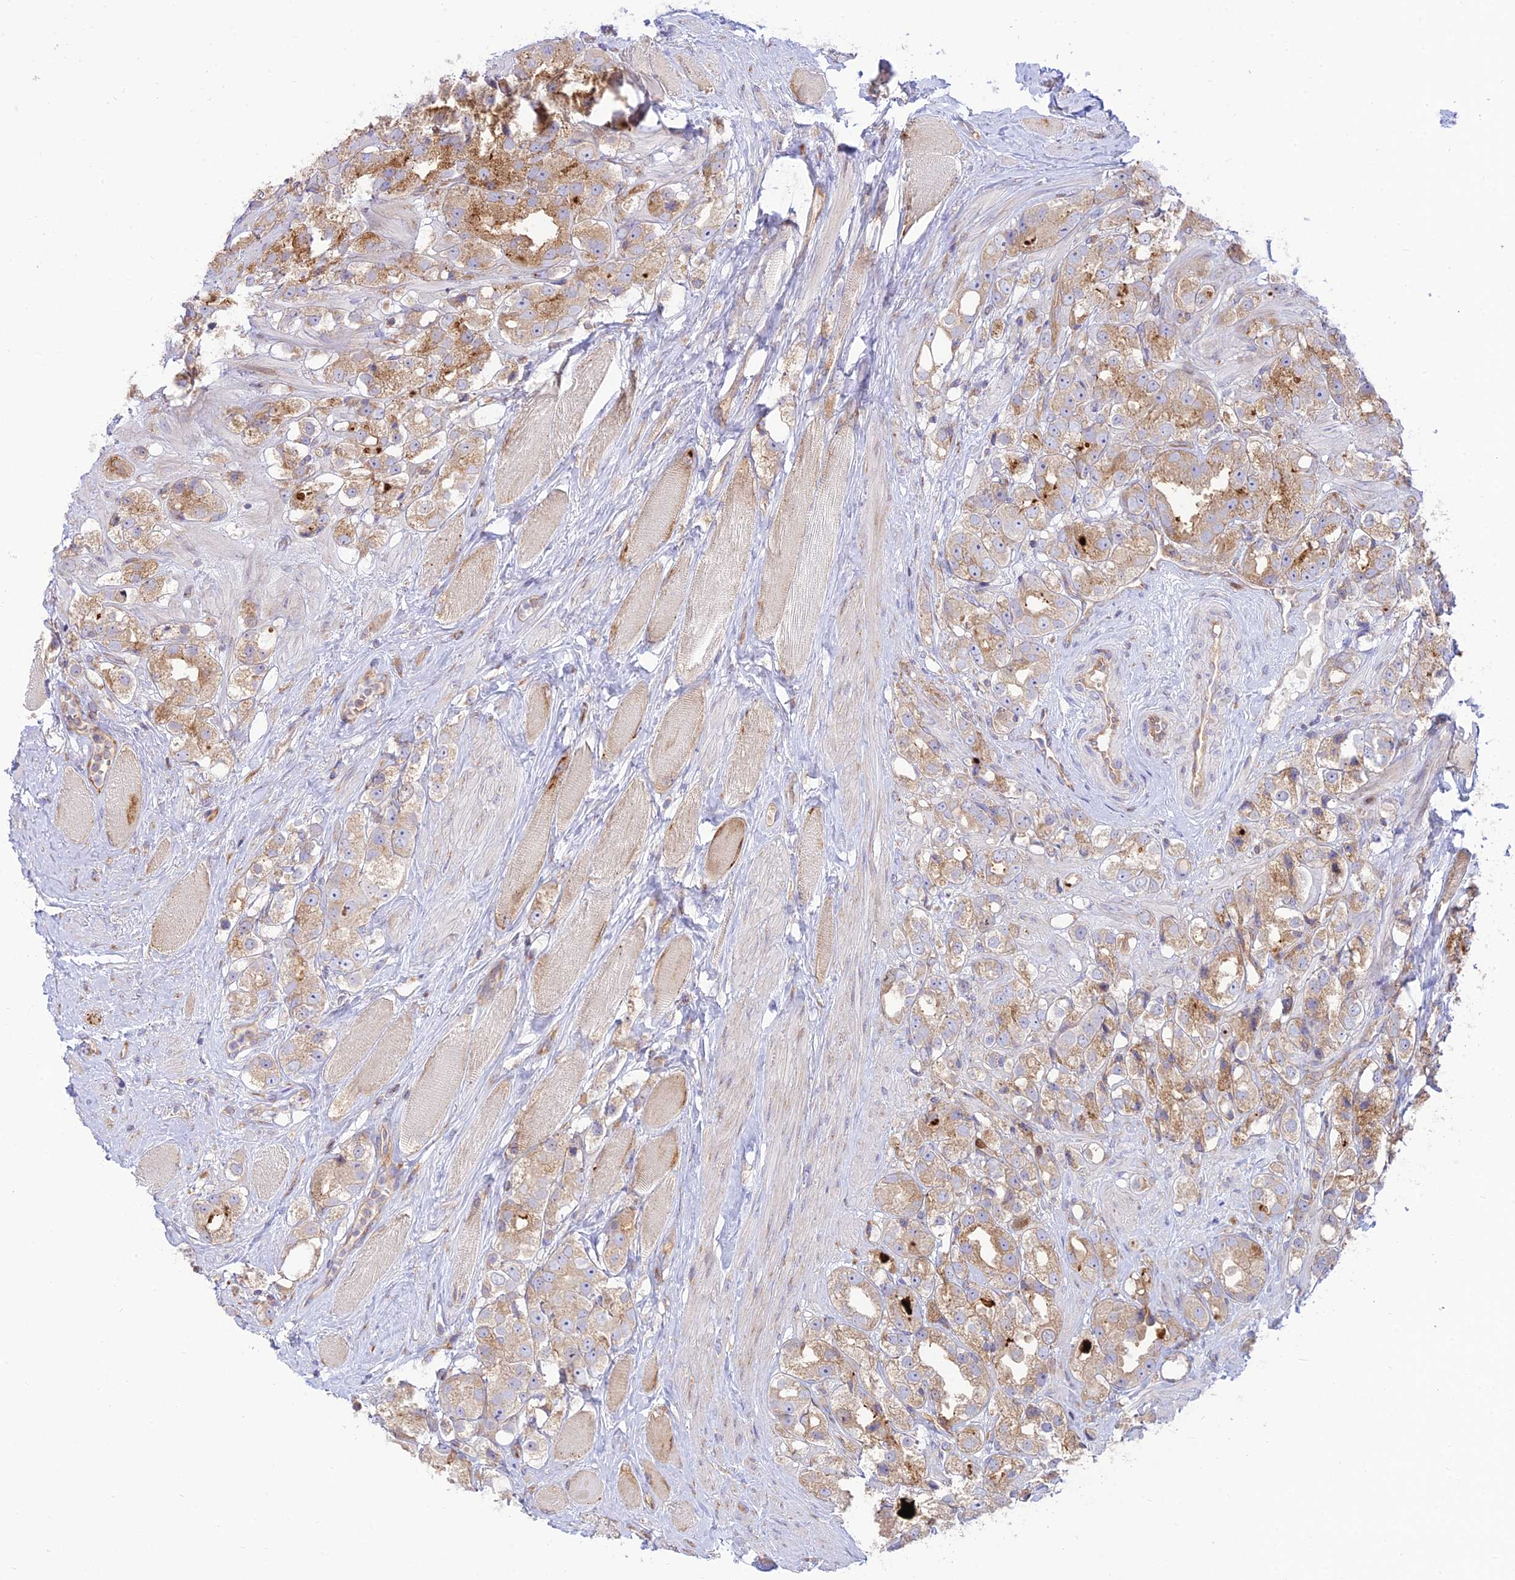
{"staining": {"intensity": "moderate", "quantity": ">75%", "location": "cytoplasmic/membranous"}, "tissue": "prostate cancer", "cell_type": "Tumor cells", "image_type": "cancer", "snomed": [{"axis": "morphology", "description": "Adenocarcinoma, NOS"}, {"axis": "topography", "description": "Prostate"}], "caption": "The histopathology image exhibits immunohistochemical staining of prostate cancer. There is moderate cytoplasmic/membranous expression is seen in approximately >75% of tumor cells.", "gene": "PIMREG", "patient": {"sex": "male", "age": 79}}